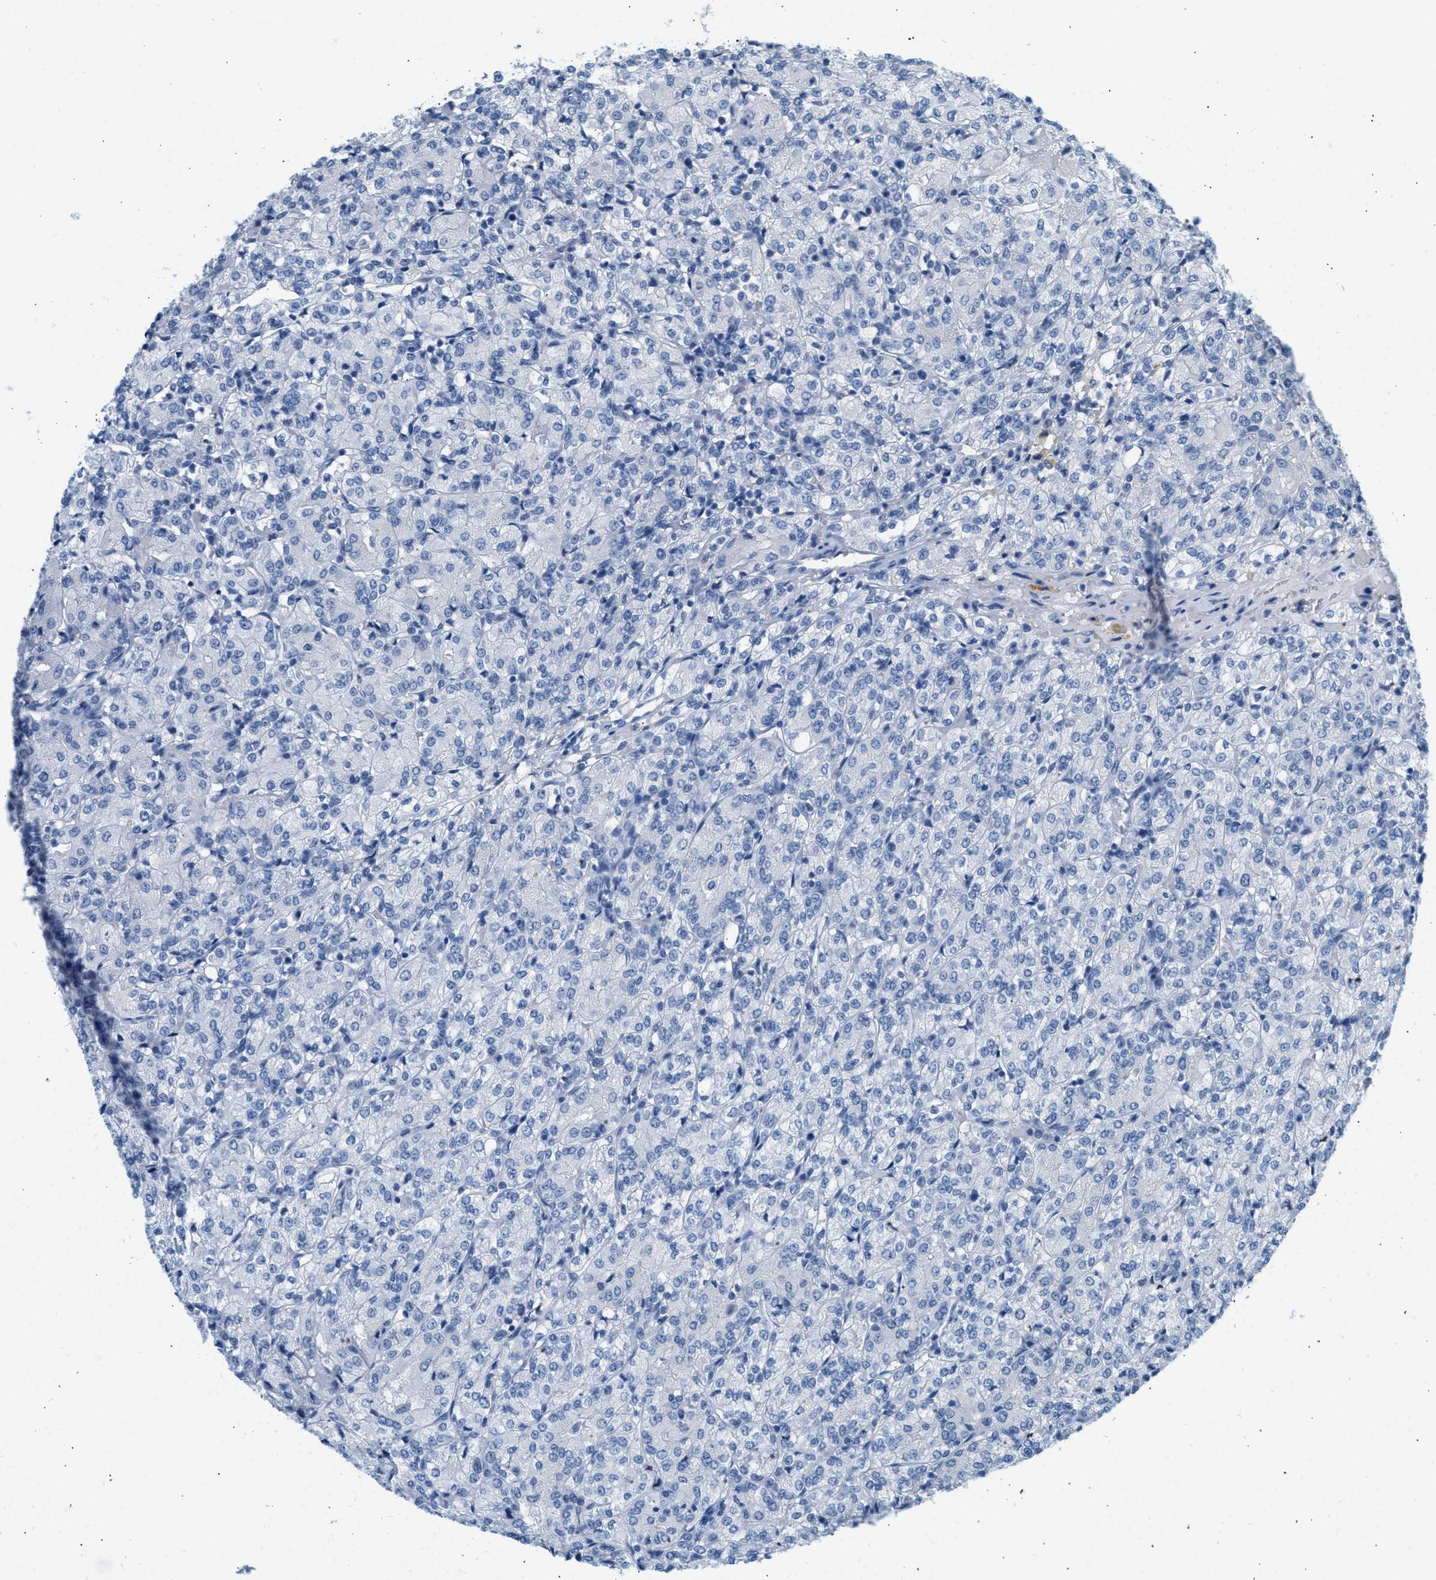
{"staining": {"intensity": "negative", "quantity": "none", "location": "none"}, "tissue": "renal cancer", "cell_type": "Tumor cells", "image_type": "cancer", "snomed": [{"axis": "morphology", "description": "Adenocarcinoma, NOS"}, {"axis": "topography", "description": "Kidney"}], "caption": "Micrograph shows no significant protein expression in tumor cells of adenocarcinoma (renal).", "gene": "SPAM1", "patient": {"sex": "male", "age": 77}}